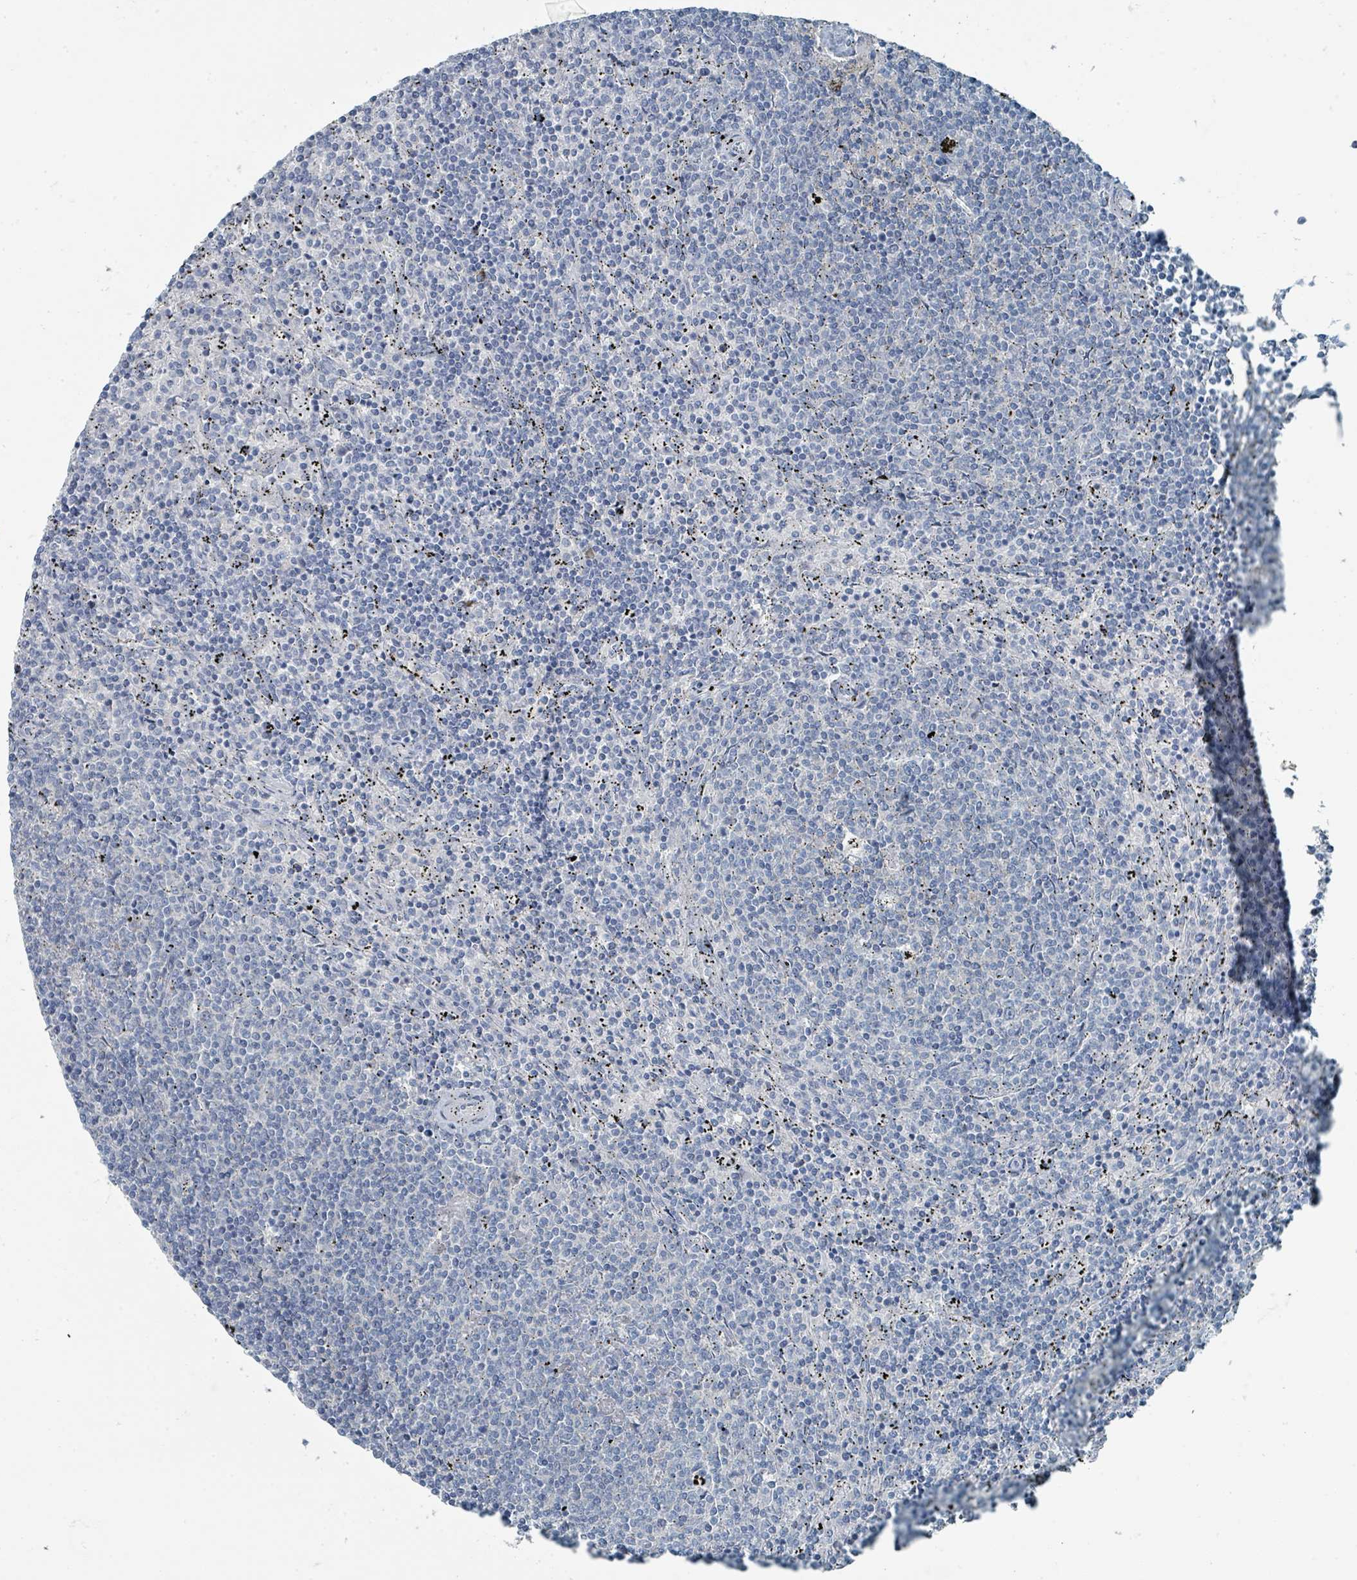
{"staining": {"intensity": "negative", "quantity": "none", "location": "none"}, "tissue": "lymphoma", "cell_type": "Tumor cells", "image_type": "cancer", "snomed": [{"axis": "morphology", "description": "Malignant lymphoma, non-Hodgkin's type, Low grade"}, {"axis": "topography", "description": "Spleen"}], "caption": "Histopathology image shows no significant protein staining in tumor cells of low-grade malignant lymphoma, non-Hodgkin's type.", "gene": "RASA4", "patient": {"sex": "female", "age": 50}}